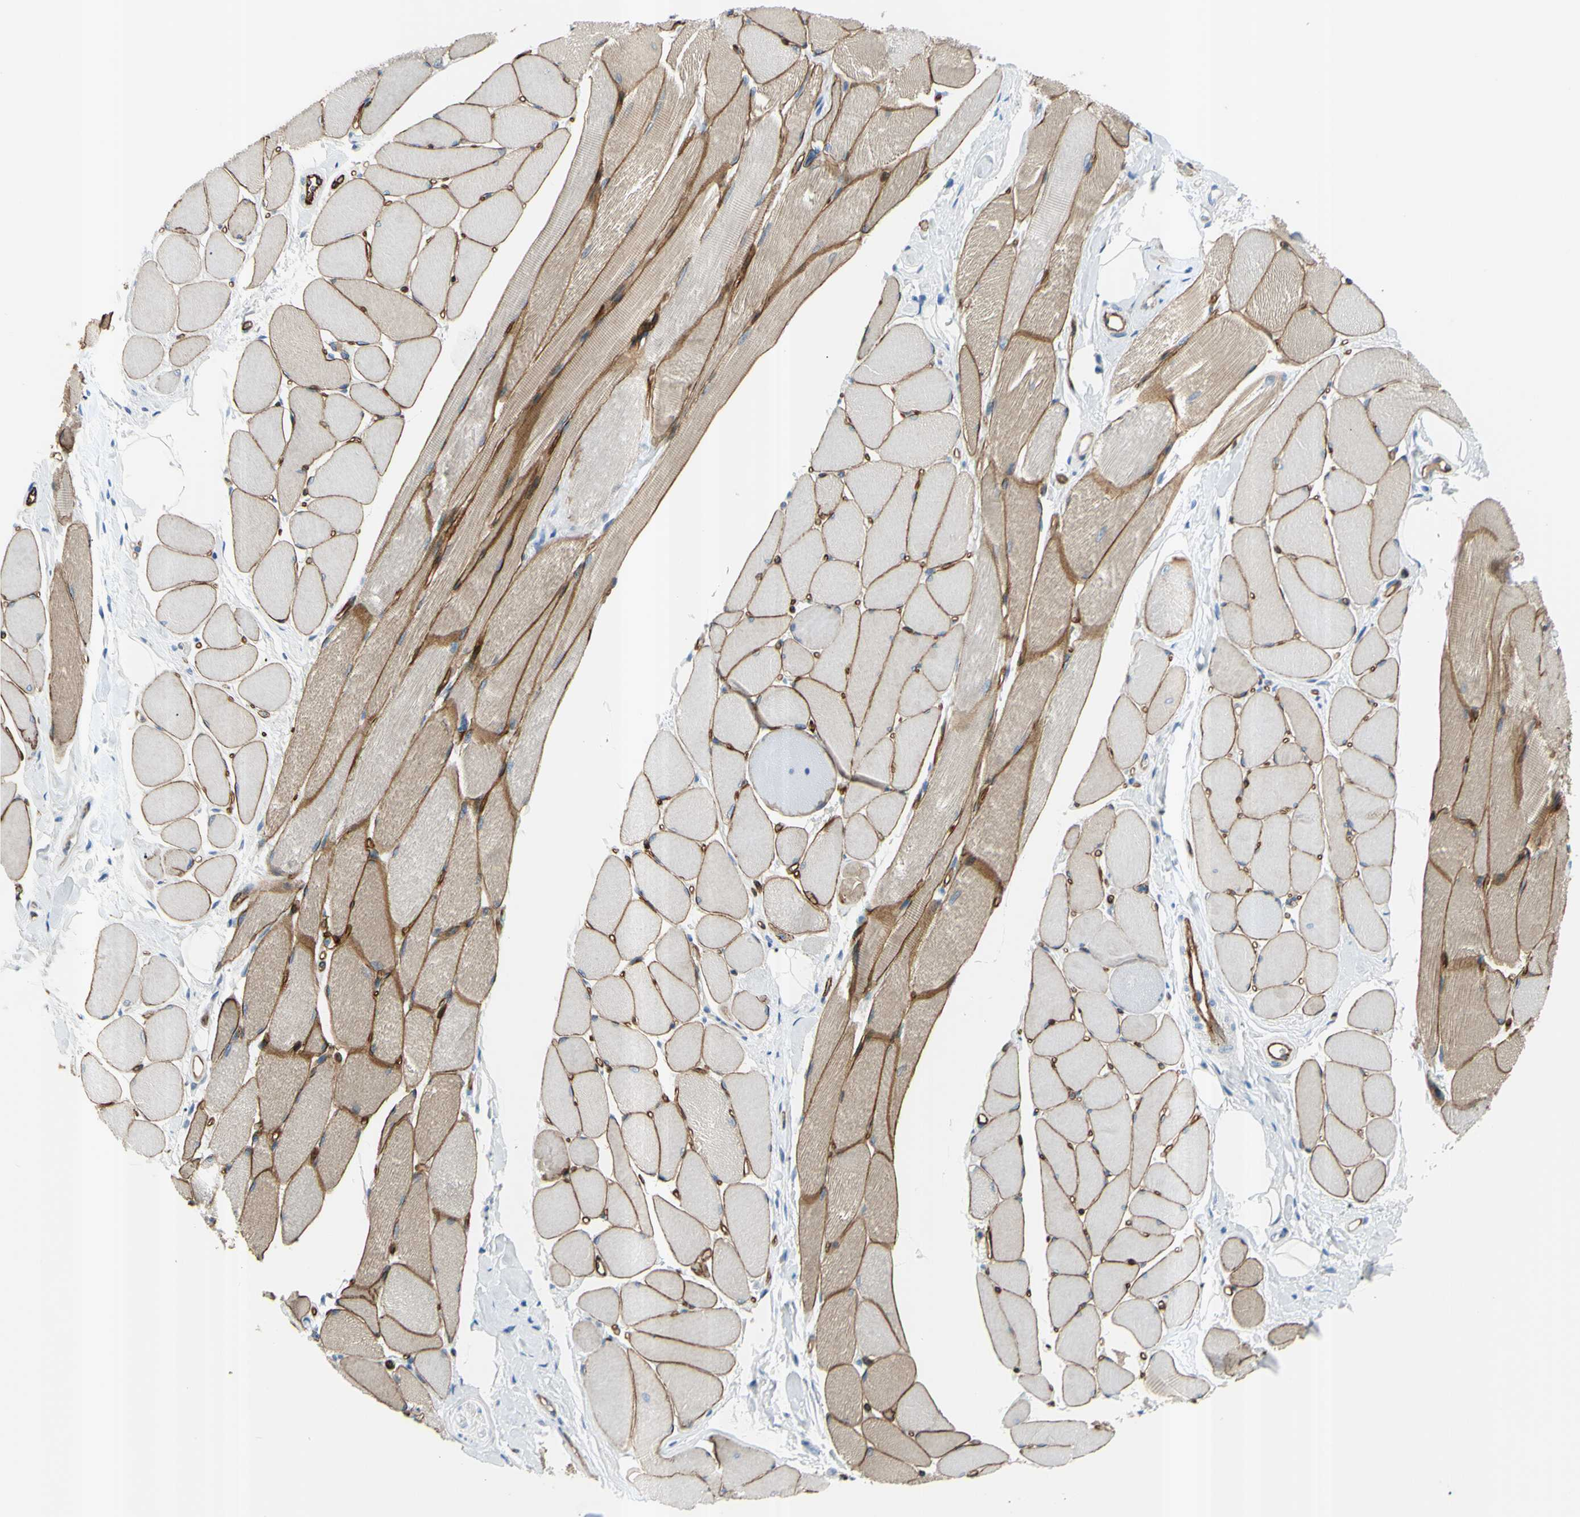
{"staining": {"intensity": "moderate", "quantity": "25%-75%", "location": "cytoplasmic/membranous"}, "tissue": "skeletal muscle", "cell_type": "Myocytes", "image_type": "normal", "snomed": [{"axis": "morphology", "description": "Normal tissue, NOS"}, {"axis": "topography", "description": "Skeletal muscle"}, {"axis": "topography", "description": "Peripheral nerve tissue"}], "caption": "Normal skeletal muscle was stained to show a protein in brown. There is medium levels of moderate cytoplasmic/membranous positivity in approximately 25%-75% of myocytes. (brown staining indicates protein expression, while blue staining denotes nuclei).", "gene": "PRRG2", "patient": {"sex": "female", "age": 84}}